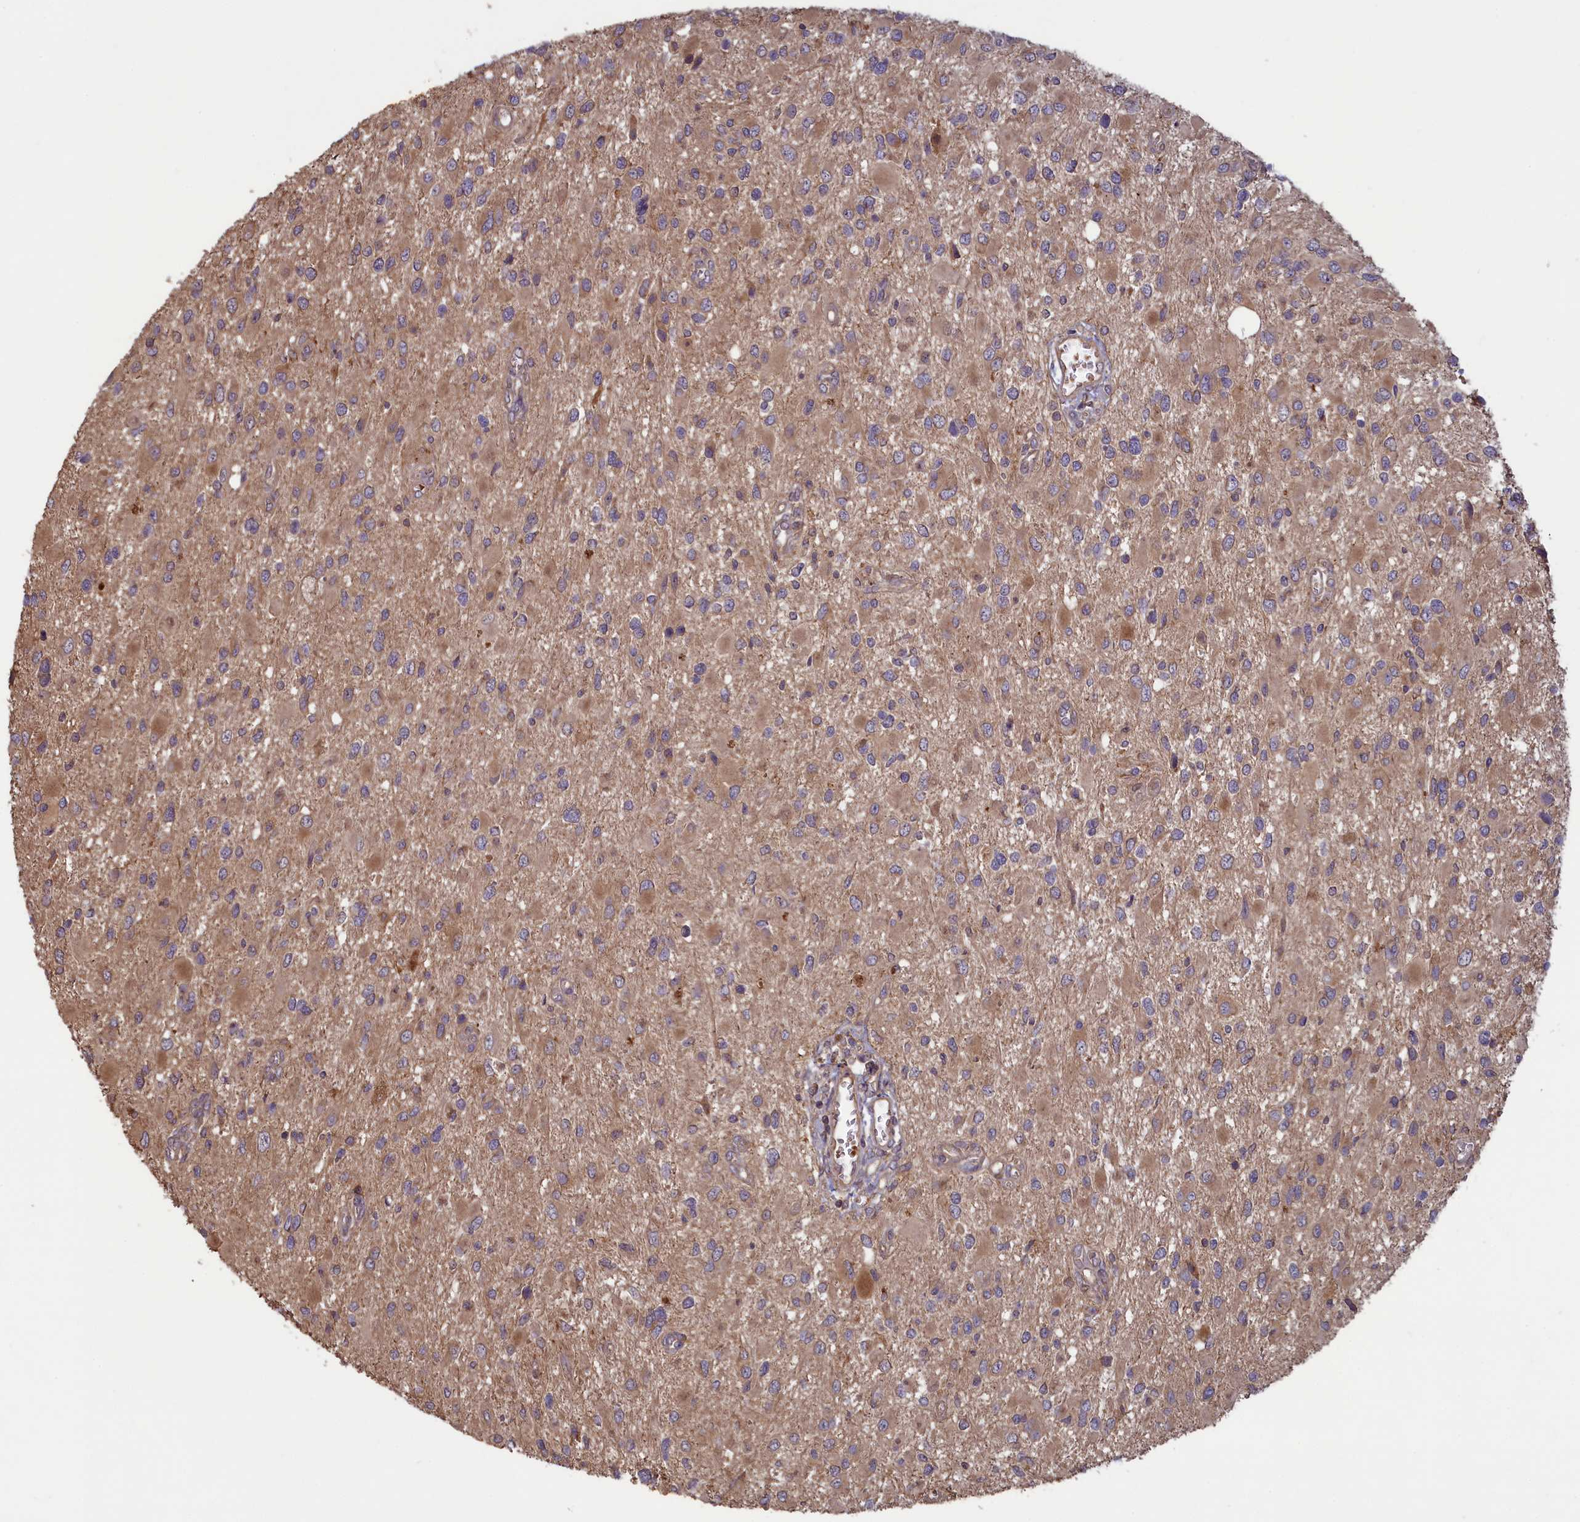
{"staining": {"intensity": "weak", "quantity": ">75%", "location": "cytoplasmic/membranous"}, "tissue": "glioma", "cell_type": "Tumor cells", "image_type": "cancer", "snomed": [{"axis": "morphology", "description": "Glioma, malignant, High grade"}, {"axis": "topography", "description": "Brain"}], "caption": "Immunohistochemical staining of glioma reveals weak cytoplasmic/membranous protein staining in about >75% of tumor cells.", "gene": "CIAO2B", "patient": {"sex": "male", "age": 53}}